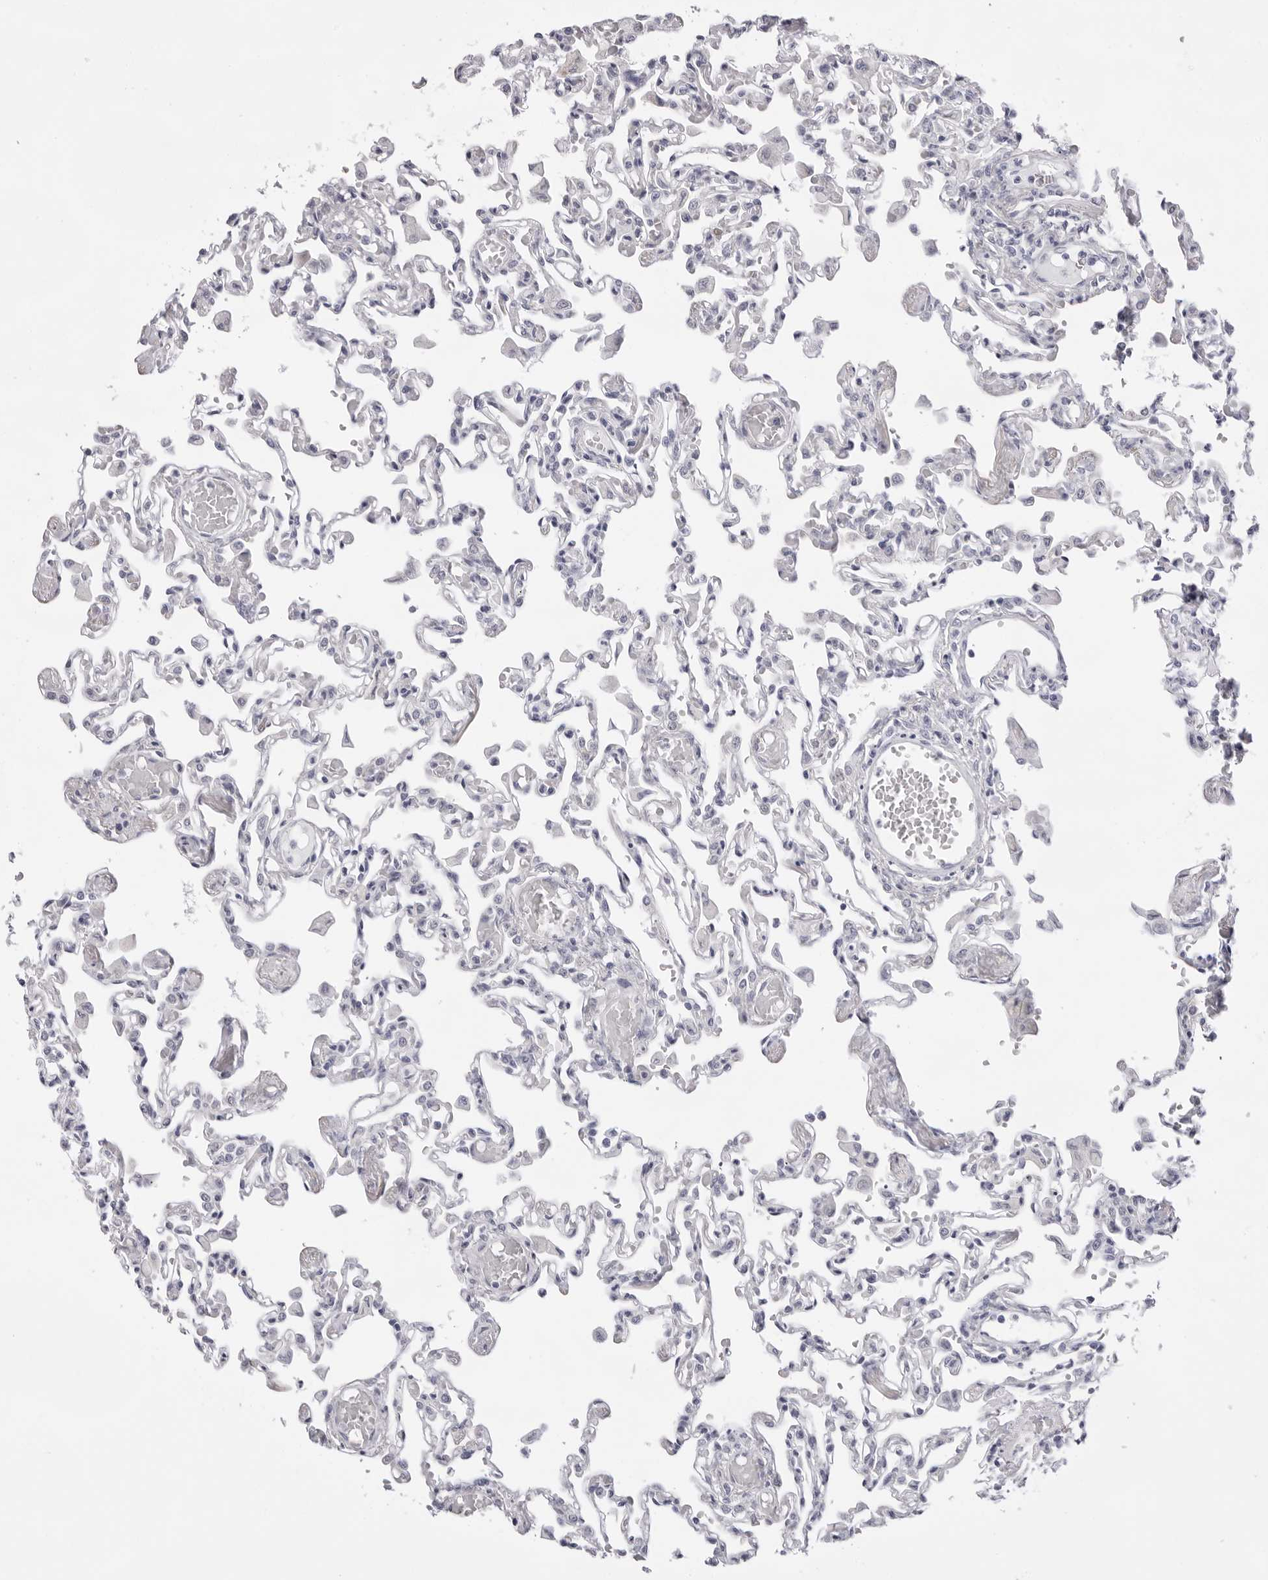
{"staining": {"intensity": "negative", "quantity": "none", "location": "none"}, "tissue": "lung", "cell_type": "Alveolar cells", "image_type": "normal", "snomed": [{"axis": "morphology", "description": "Normal tissue, NOS"}, {"axis": "topography", "description": "Bronchus"}, {"axis": "topography", "description": "Lung"}], "caption": "The immunohistochemistry micrograph has no significant expression in alveolar cells of lung. (DAB IHC with hematoxylin counter stain).", "gene": "SMIM2", "patient": {"sex": "female", "age": 49}}